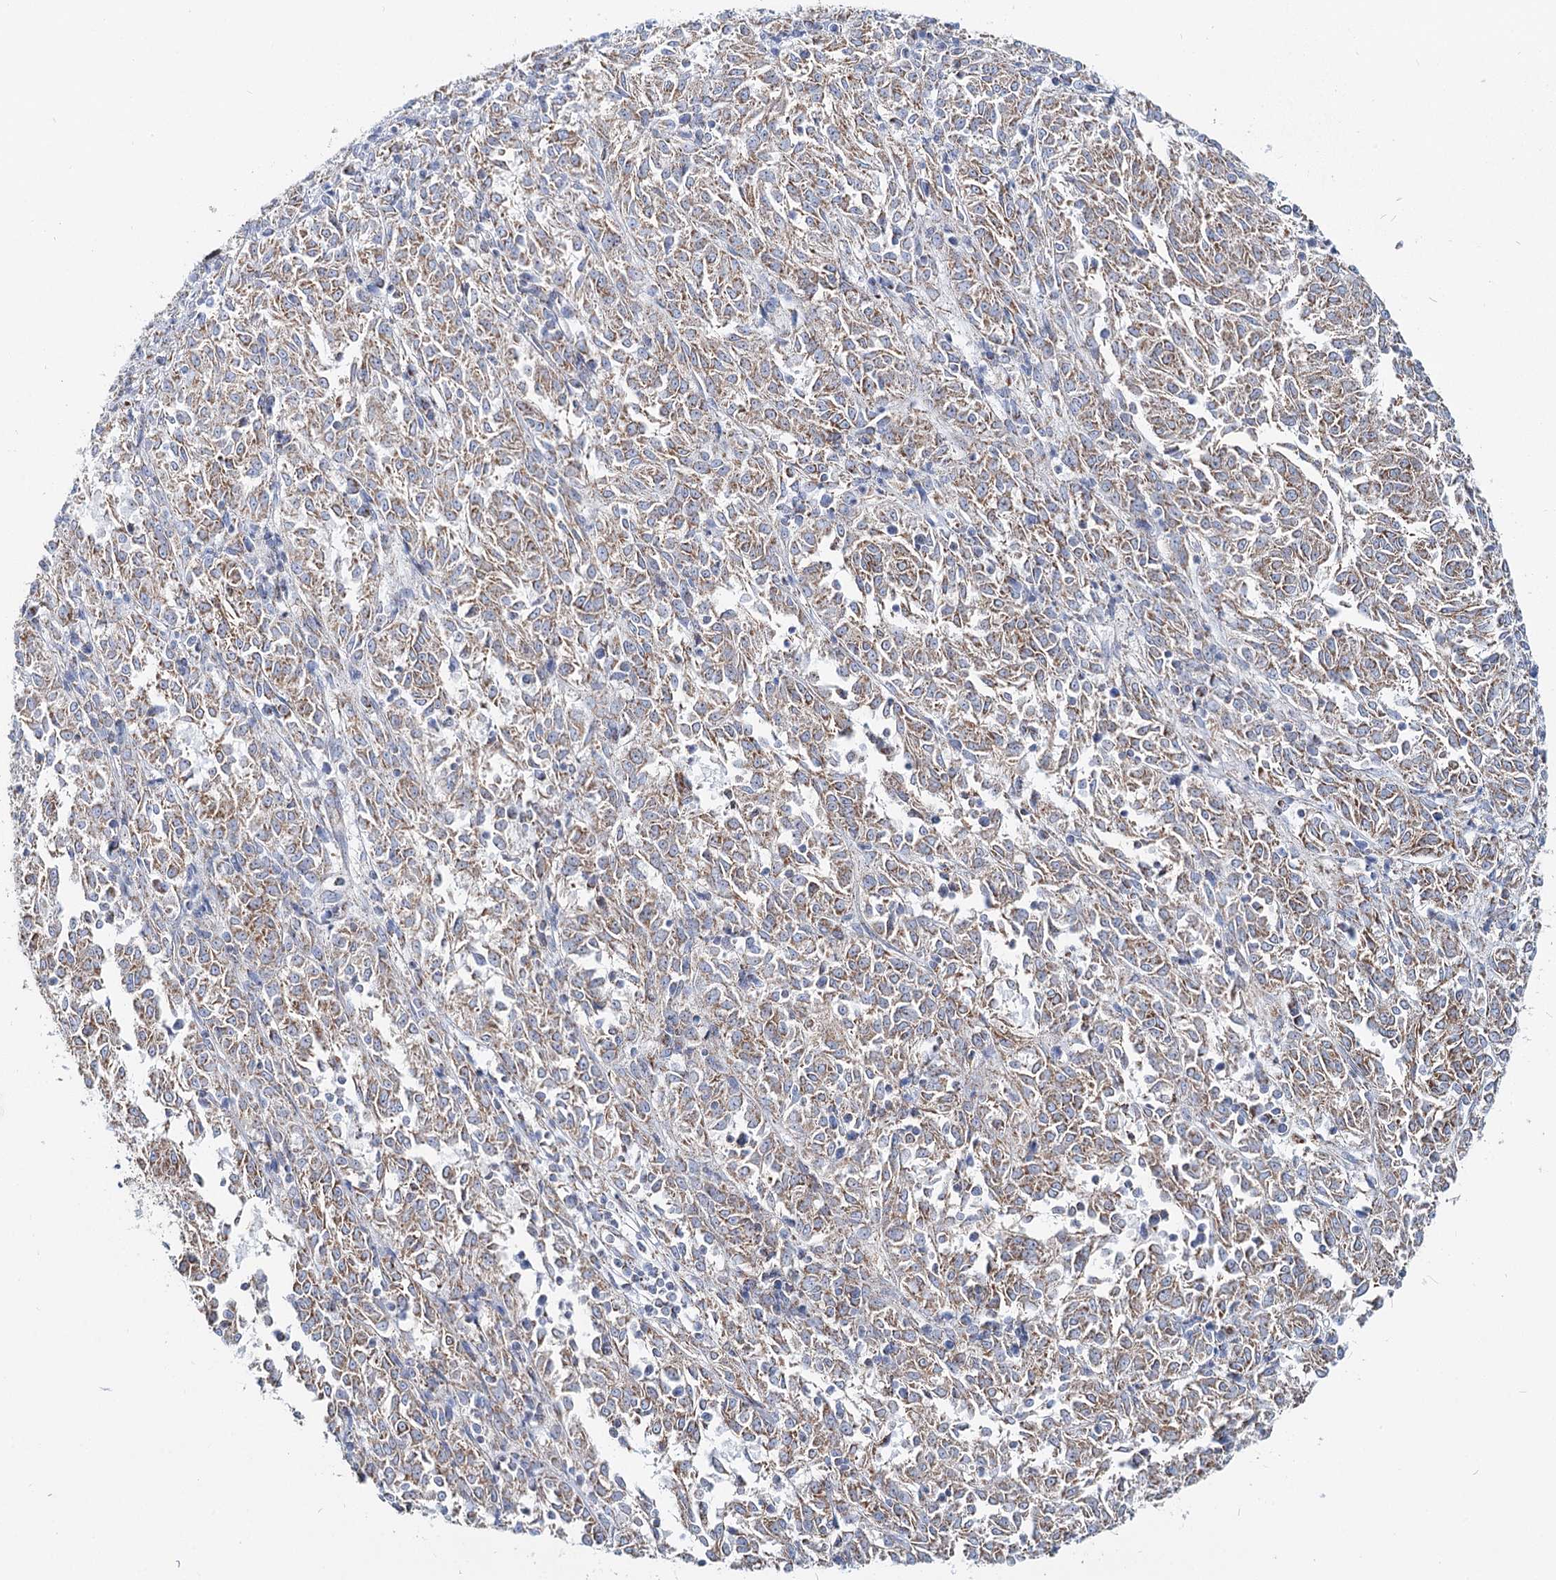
{"staining": {"intensity": "weak", "quantity": ">75%", "location": "cytoplasmic/membranous"}, "tissue": "melanoma", "cell_type": "Tumor cells", "image_type": "cancer", "snomed": [{"axis": "morphology", "description": "Malignant melanoma, NOS"}, {"axis": "topography", "description": "Skin"}], "caption": "High-magnification brightfield microscopy of malignant melanoma stained with DAB (brown) and counterstained with hematoxylin (blue). tumor cells exhibit weak cytoplasmic/membranous expression is present in about>75% of cells.", "gene": "MCCC2", "patient": {"sex": "female", "age": 72}}